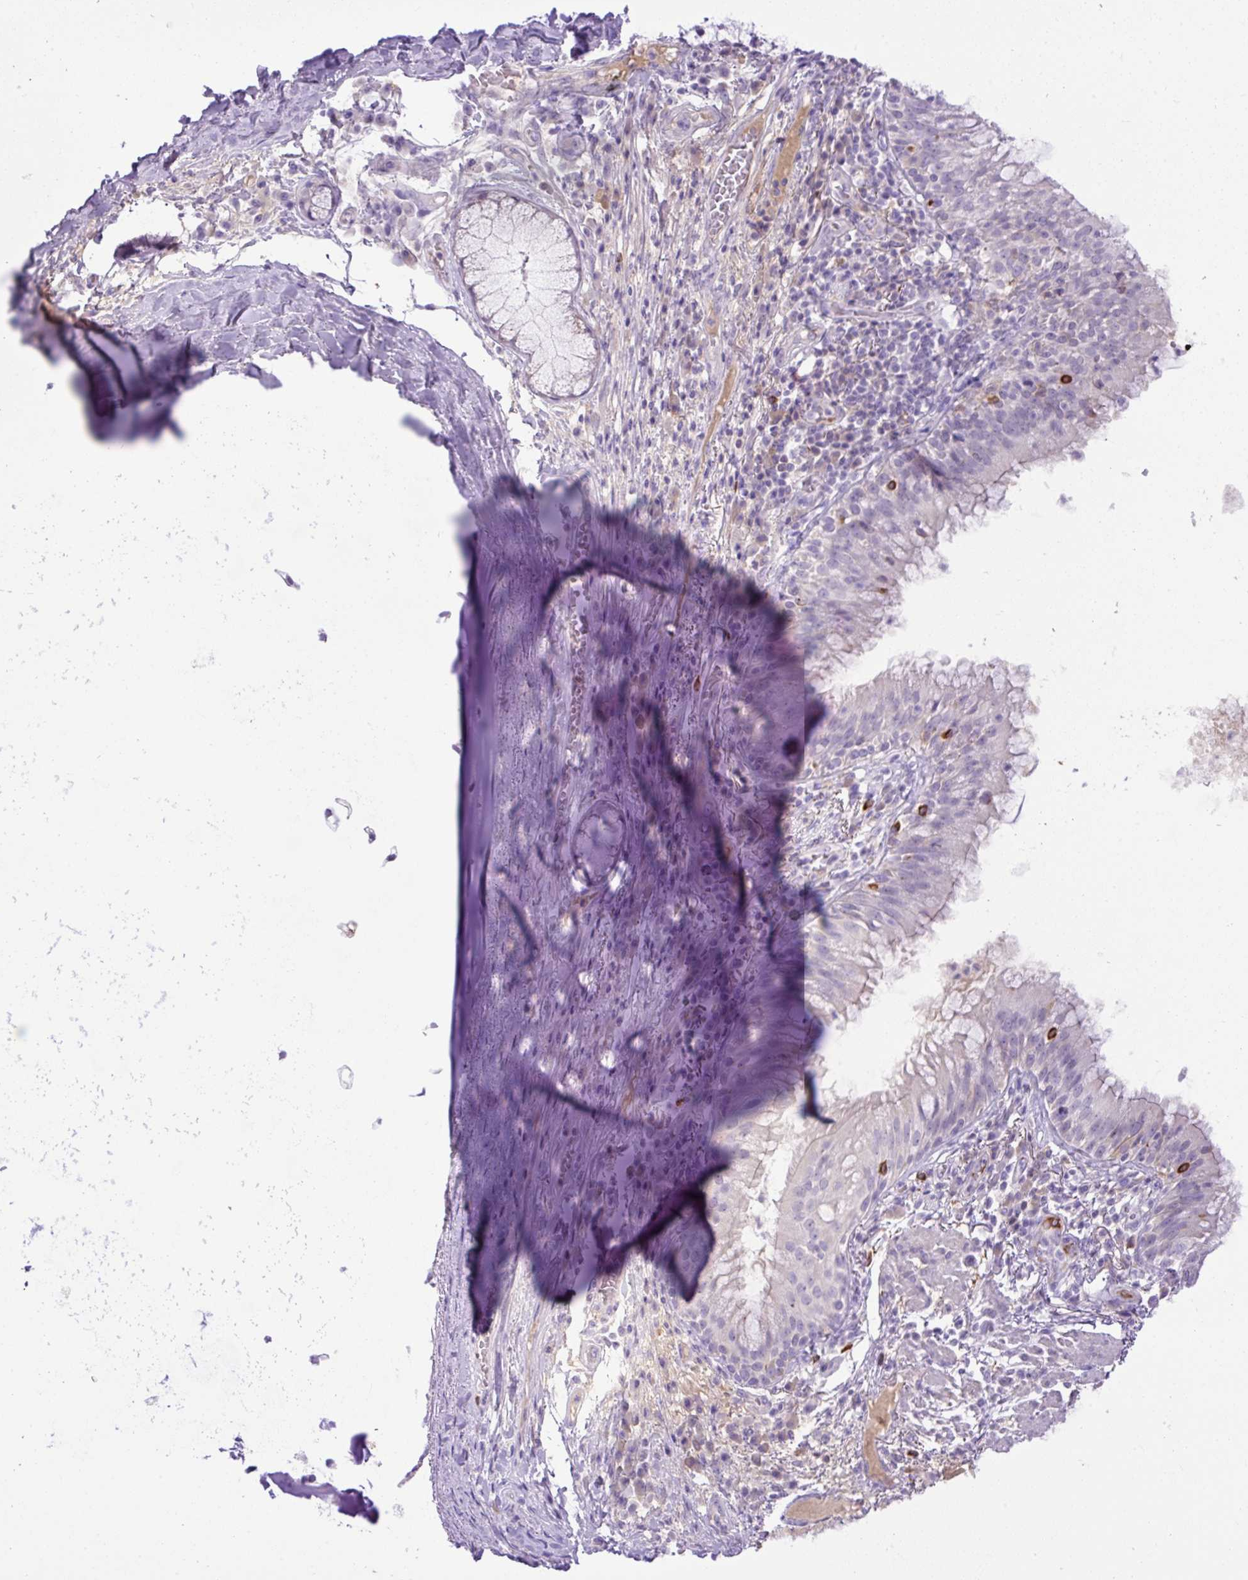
{"staining": {"intensity": "negative", "quantity": "none", "location": "none"}, "tissue": "bronchus", "cell_type": "Respiratory epithelial cells", "image_type": "normal", "snomed": [{"axis": "morphology", "description": "Normal tissue, NOS"}, {"axis": "topography", "description": "Cartilage tissue"}, {"axis": "topography", "description": "Bronchus"}], "caption": "DAB (3,3'-diaminobenzidine) immunohistochemical staining of benign bronchus exhibits no significant expression in respiratory epithelial cells.", "gene": "SPTBN5", "patient": {"sex": "male", "age": 56}}